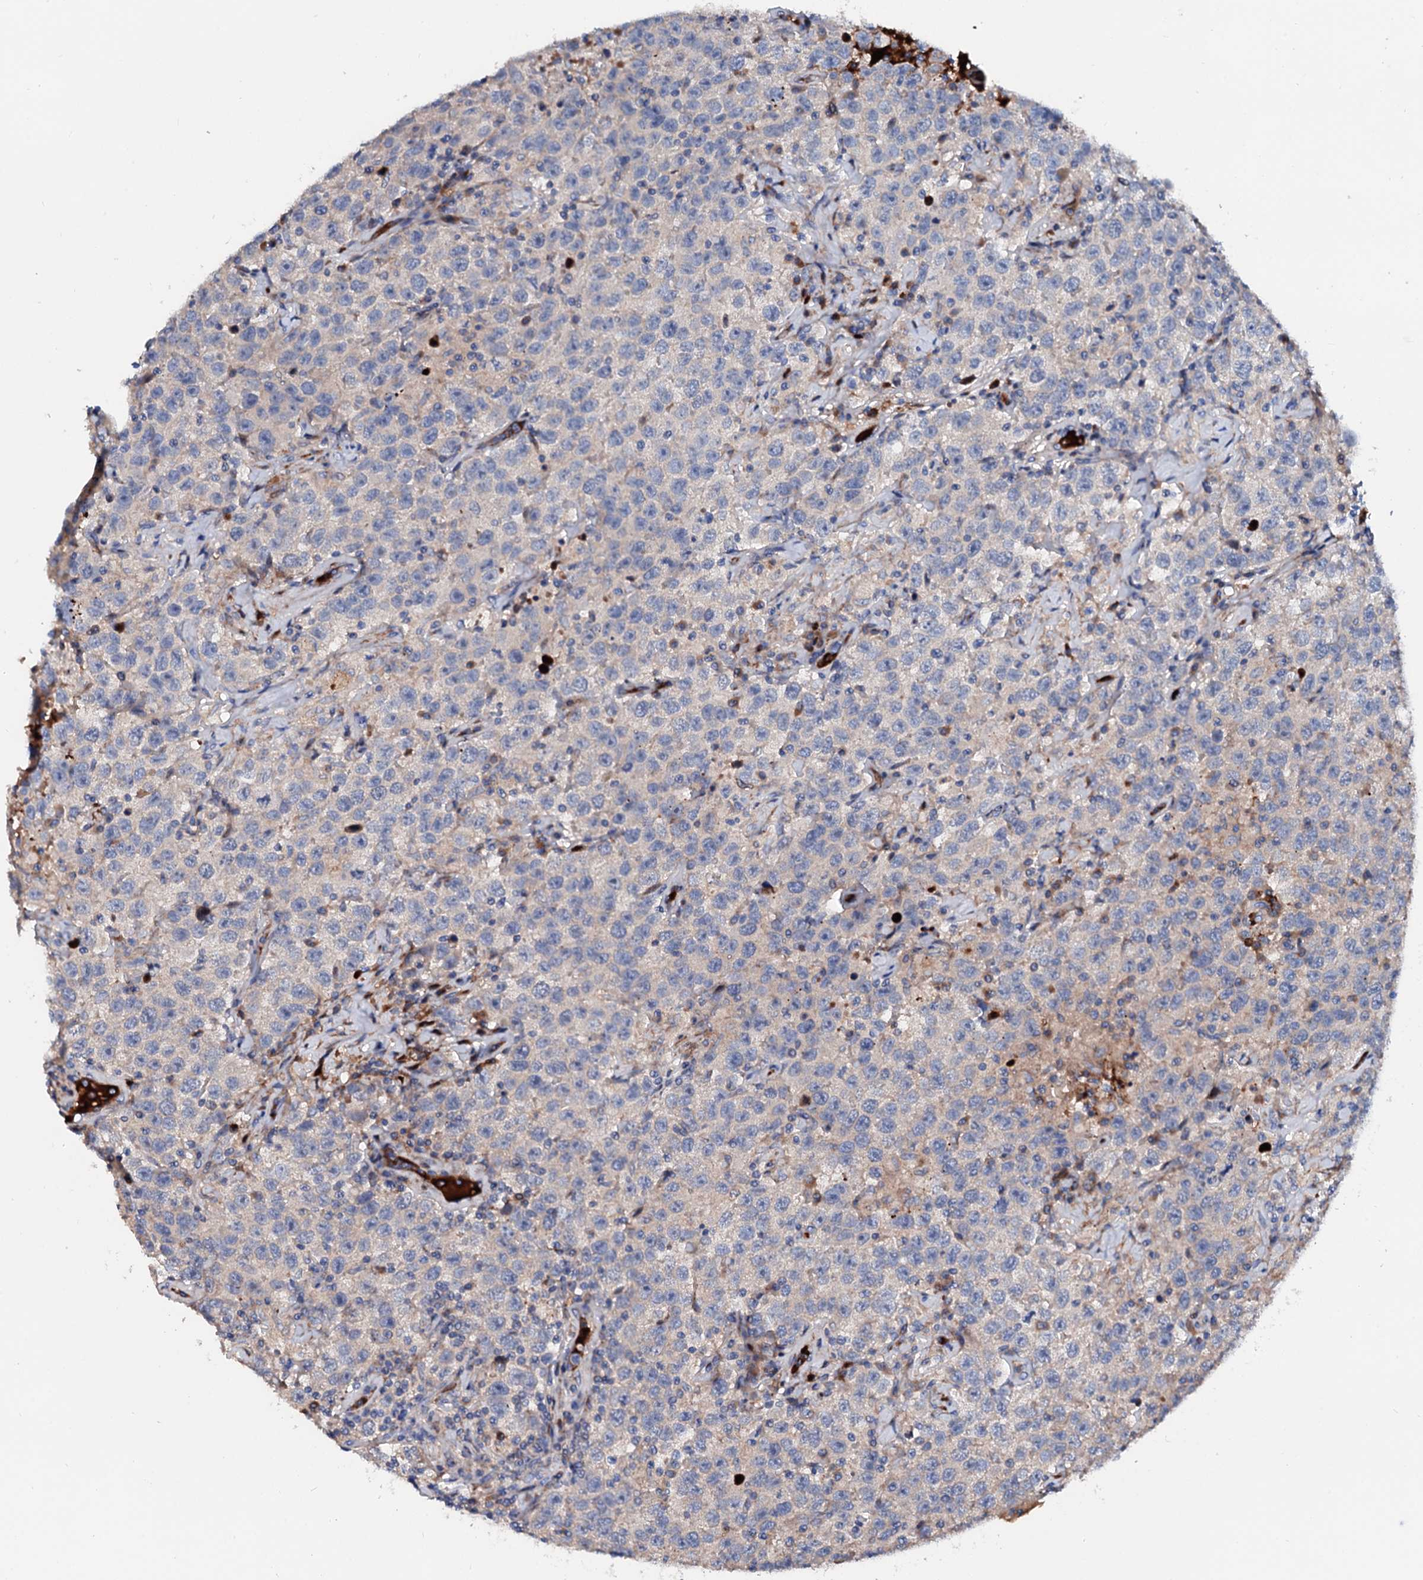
{"staining": {"intensity": "weak", "quantity": "<25%", "location": "cytoplasmic/membranous"}, "tissue": "testis cancer", "cell_type": "Tumor cells", "image_type": "cancer", "snomed": [{"axis": "morphology", "description": "Seminoma, NOS"}, {"axis": "topography", "description": "Testis"}], "caption": "Photomicrograph shows no significant protein positivity in tumor cells of testis cancer.", "gene": "SLC10A7", "patient": {"sex": "male", "age": 41}}